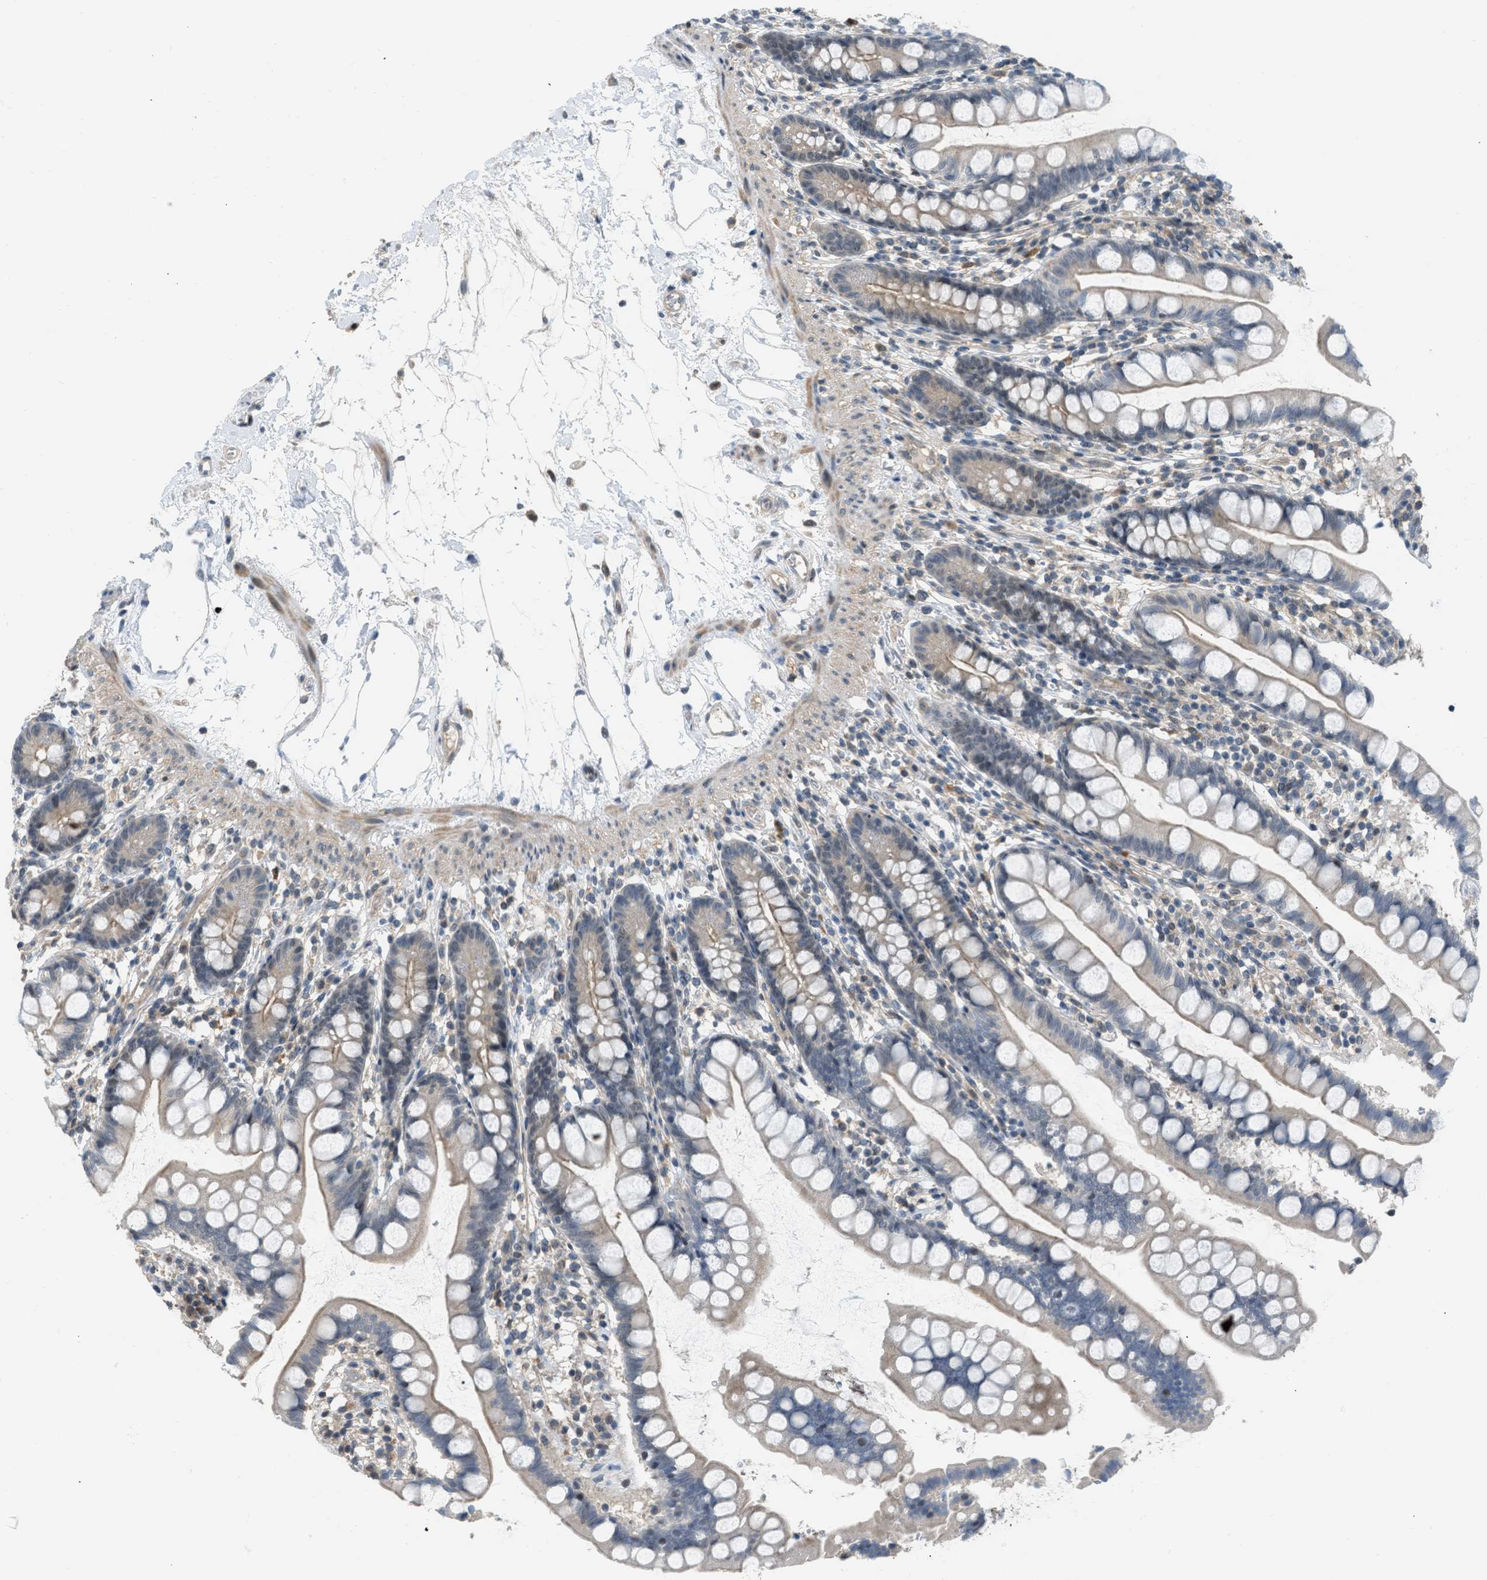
{"staining": {"intensity": "weak", "quantity": "25%-75%", "location": "cytoplasmic/membranous"}, "tissue": "small intestine", "cell_type": "Glandular cells", "image_type": "normal", "snomed": [{"axis": "morphology", "description": "Normal tissue, NOS"}, {"axis": "topography", "description": "Small intestine"}], "caption": "This histopathology image exhibits IHC staining of normal human small intestine, with low weak cytoplasmic/membranous positivity in approximately 25%-75% of glandular cells.", "gene": "TTBK2", "patient": {"sex": "female", "age": 84}}